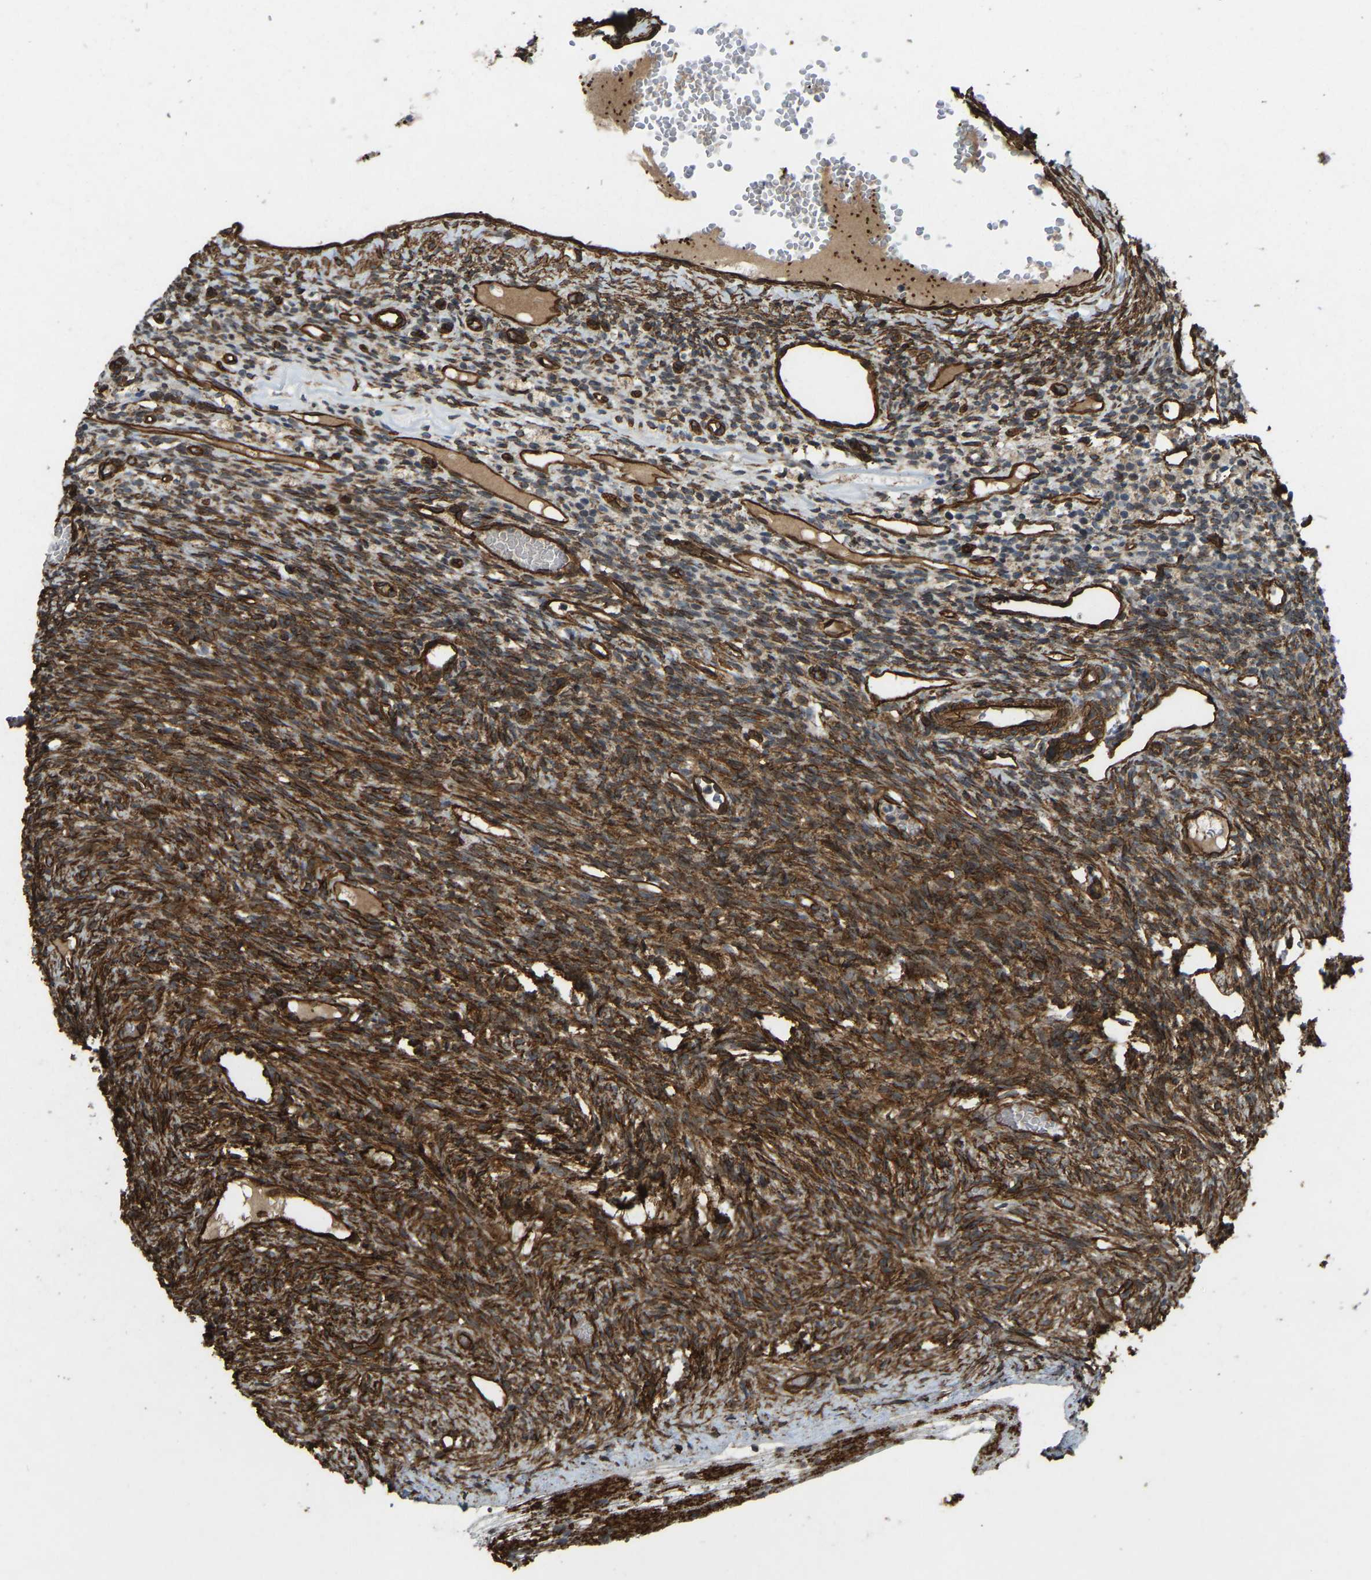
{"staining": {"intensity": "moderate", "quantity": ">75%", "location": "cytoplasmic/membranous"}, "tissue": "ovary", "cell_type": "Follicle cells", "image_type": "normal", "snomed": [{"axis": "morphology", "description": "Normal tissue, NOS"}, {"axis": "topography", "description": "Ovary"}], "caption": "This micrograph demonstrates immunohistochemistry staining of unremarkable ovary, with medium moderate cytoplasmic/membranous positivity in about >75% of follicle cells.", "gene": "NMB", "patient": {"sex": "female", "age": 33}}